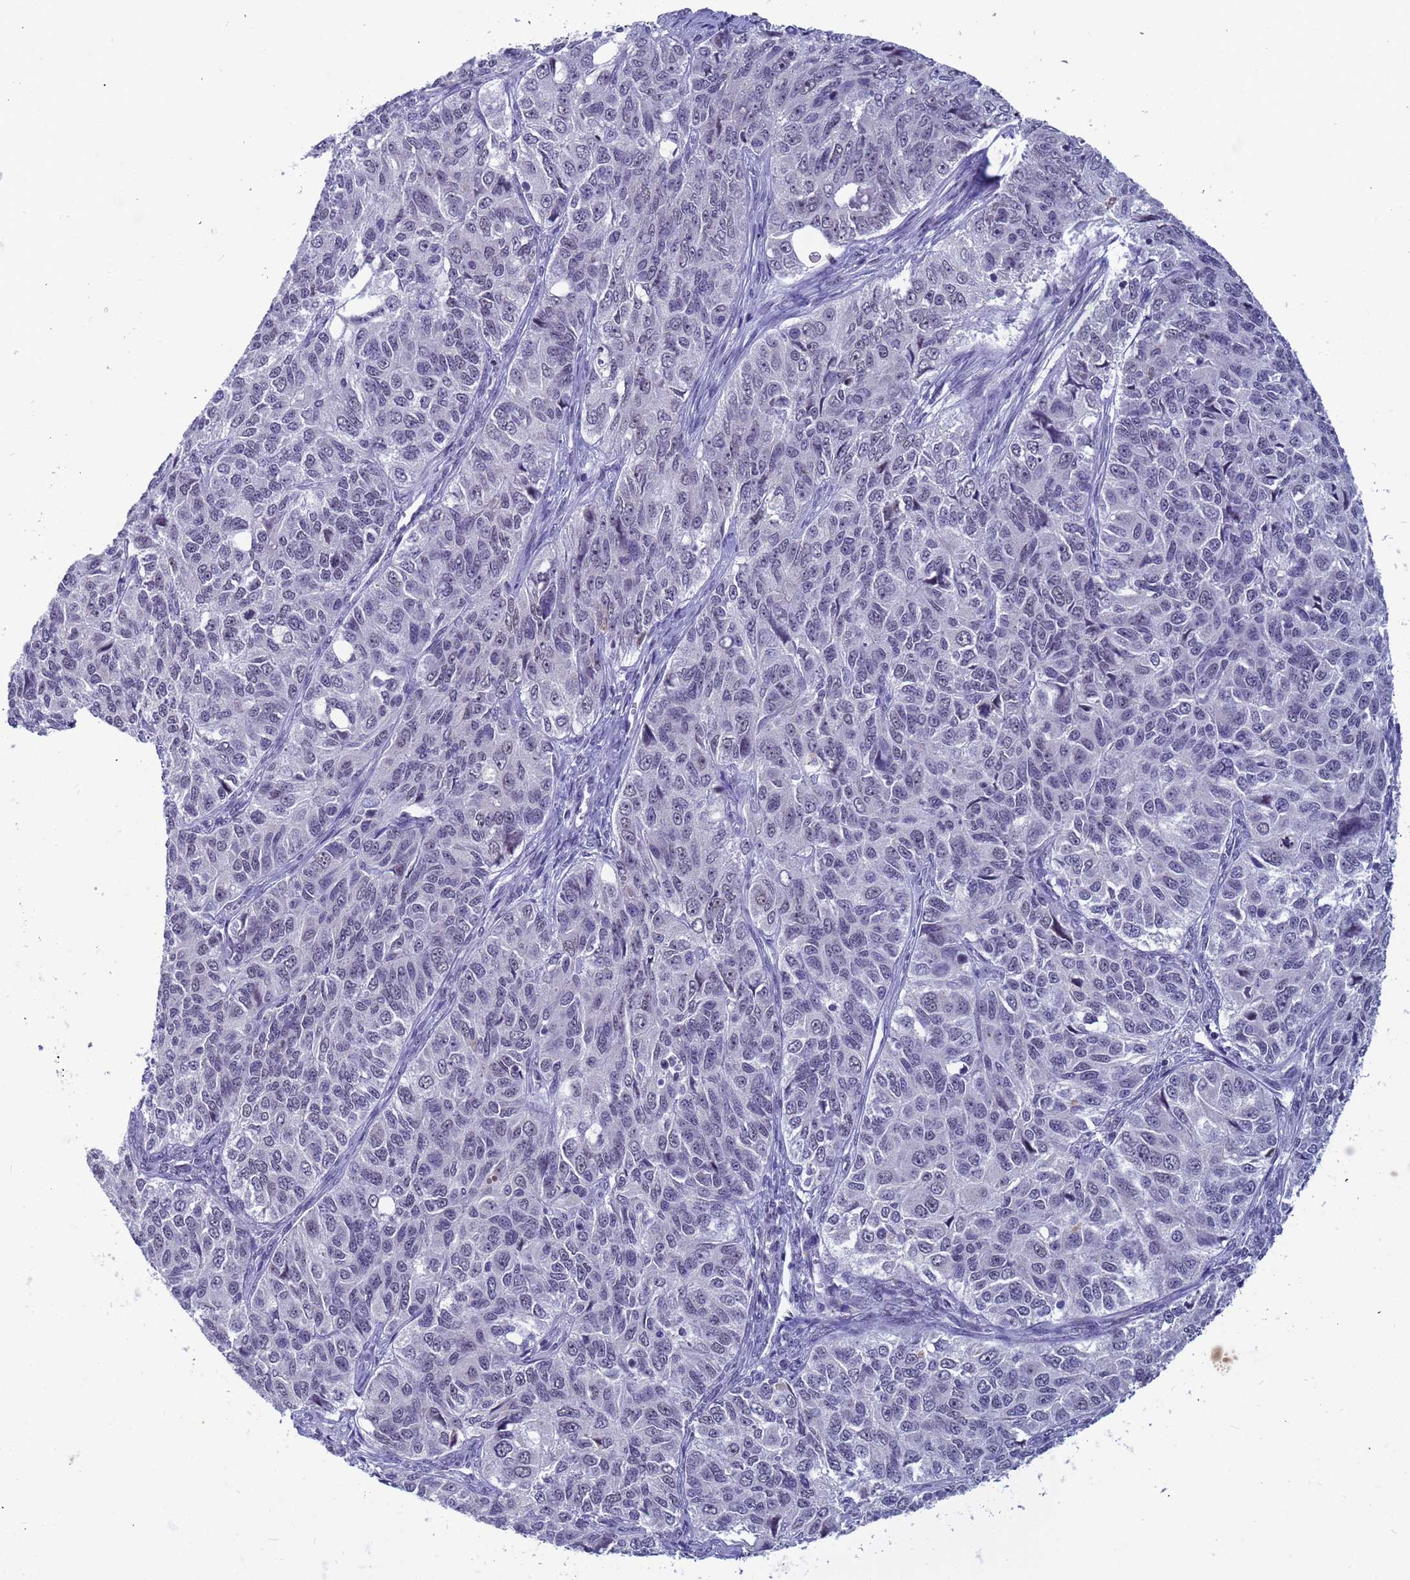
{"staining": {"intensity": "negative", "quantity": "none", "location": "none"}, "tissue": "ovarian cancer", "cell_type": "Tumor cells", "image_type": "cancer", "snomed": [{"axis": "morphology", "description": "Carcinoma, endometroid"}, {"axis": "topography", "description": "Ovary"}], "caption": "Immunohistochemical staining of human ovarian cancer (endometroid carcinoma) reveals no significant staining in tumor cells. The staining was performed using DAB (3,3'-diaminobenzidine) to visualize the protein expression in brown, while the nuclei were stained in blue with hematoxylin (Magnification: 20x).", "gene": "CXorf65", "patient": {"sex": "female", "age": 51}}